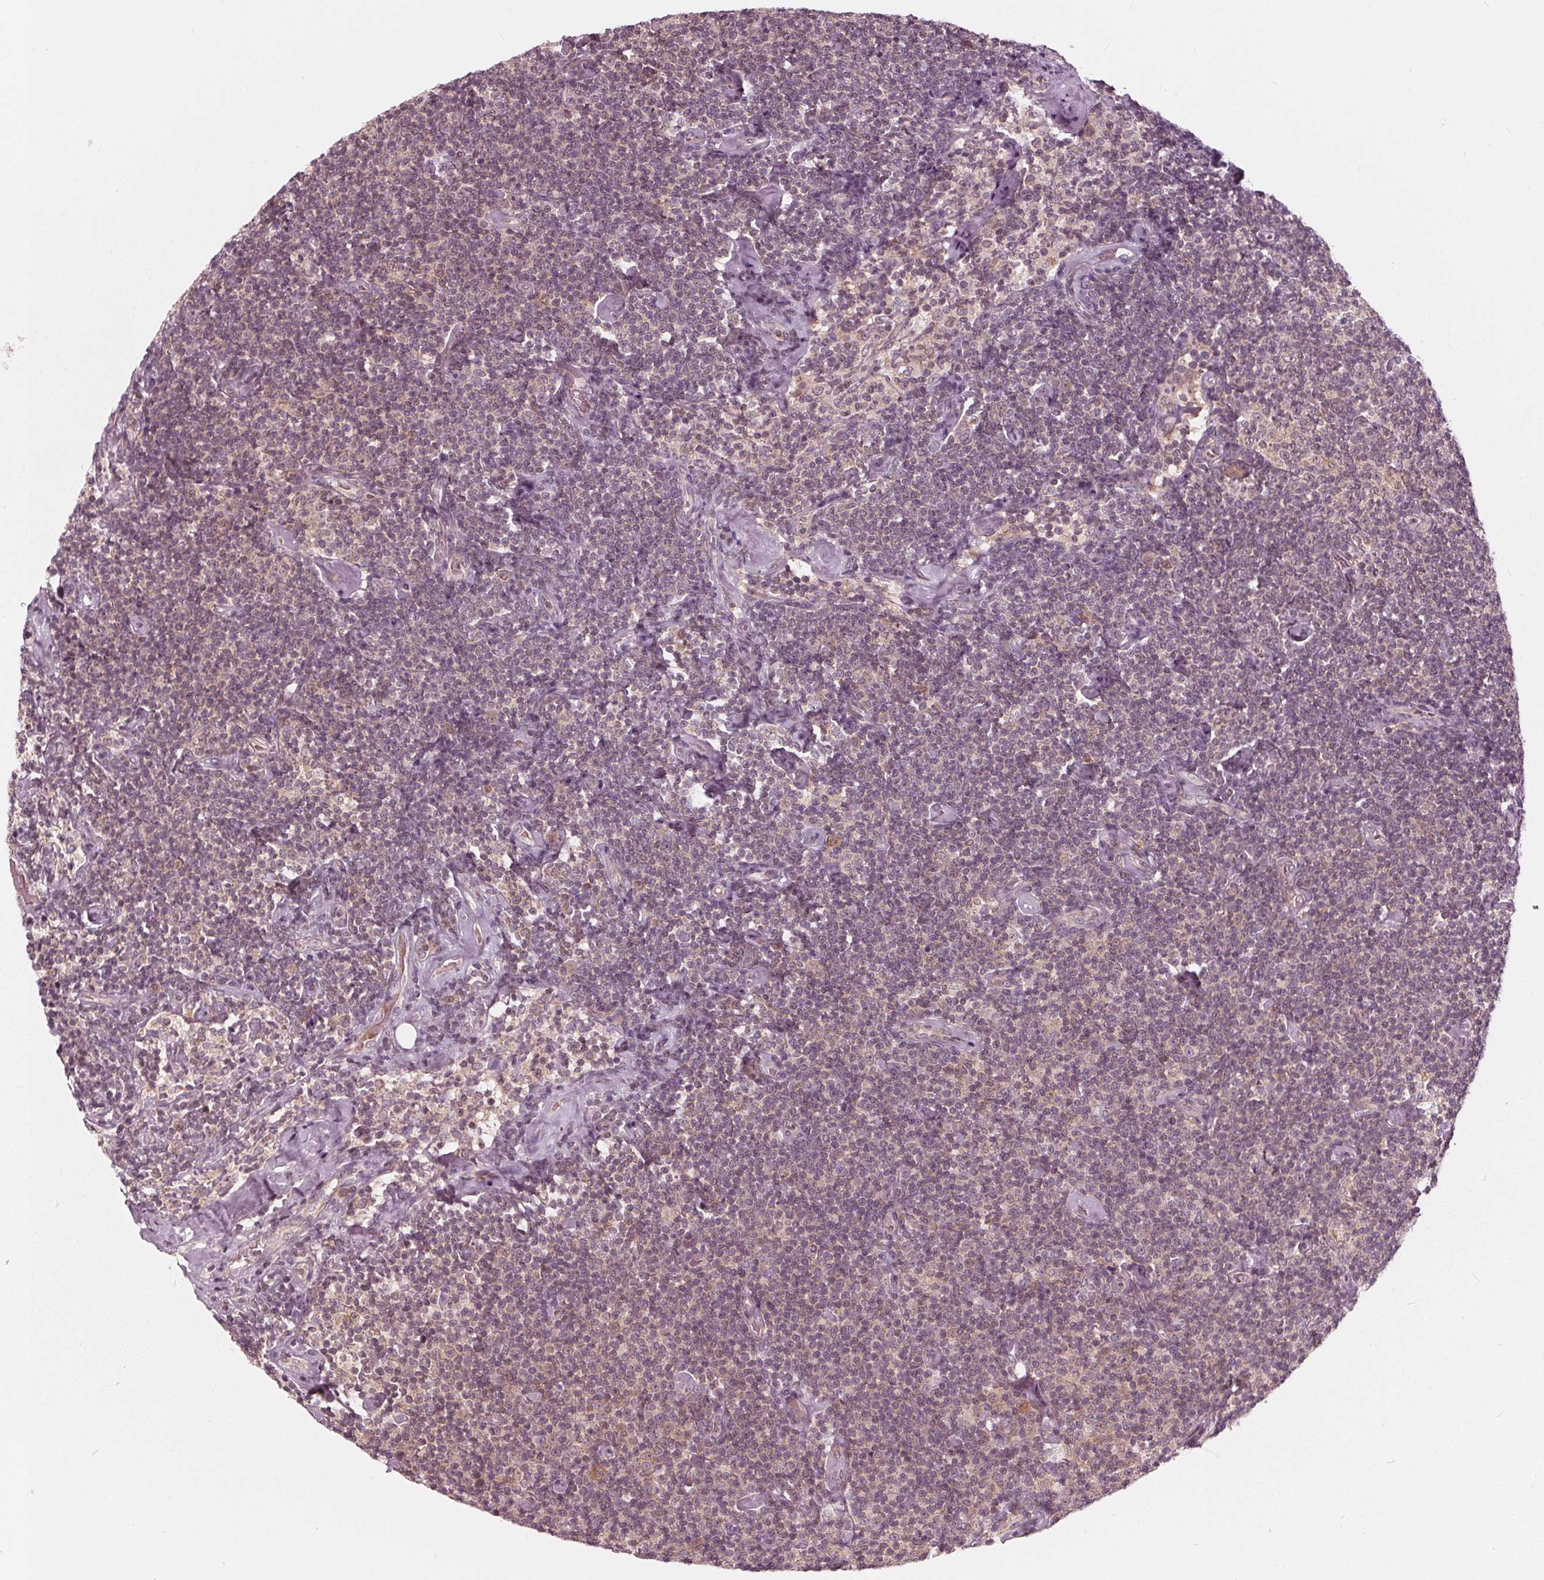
{"staining": {"intensity": "weak", "quantity": "<25%", "location": "cytoplasmic/membranous"}, "tissue": "lymphoma", "cell_type": "Tumor cells", "image_type": "cancer", "snomed": [{"axis": "morphology", "description": "Malignant lymphoma, non-Hodgkin's type, Low grade"}, {"axis": "topography", "description": "Lymph node"}], "caption": "The immunohistochemistry (IHC) photomicrograph has no significant staining in tumor cells of low-grade malignant lymphoma, non-Hodgkin's type tissue. (DAB (3,3'-diaminobenzidine) immunohistochemistry (IHC) with hematoxylin counter stain).", "gene": "UBALD1", "patient": {"sex": "male", "age": 81}}